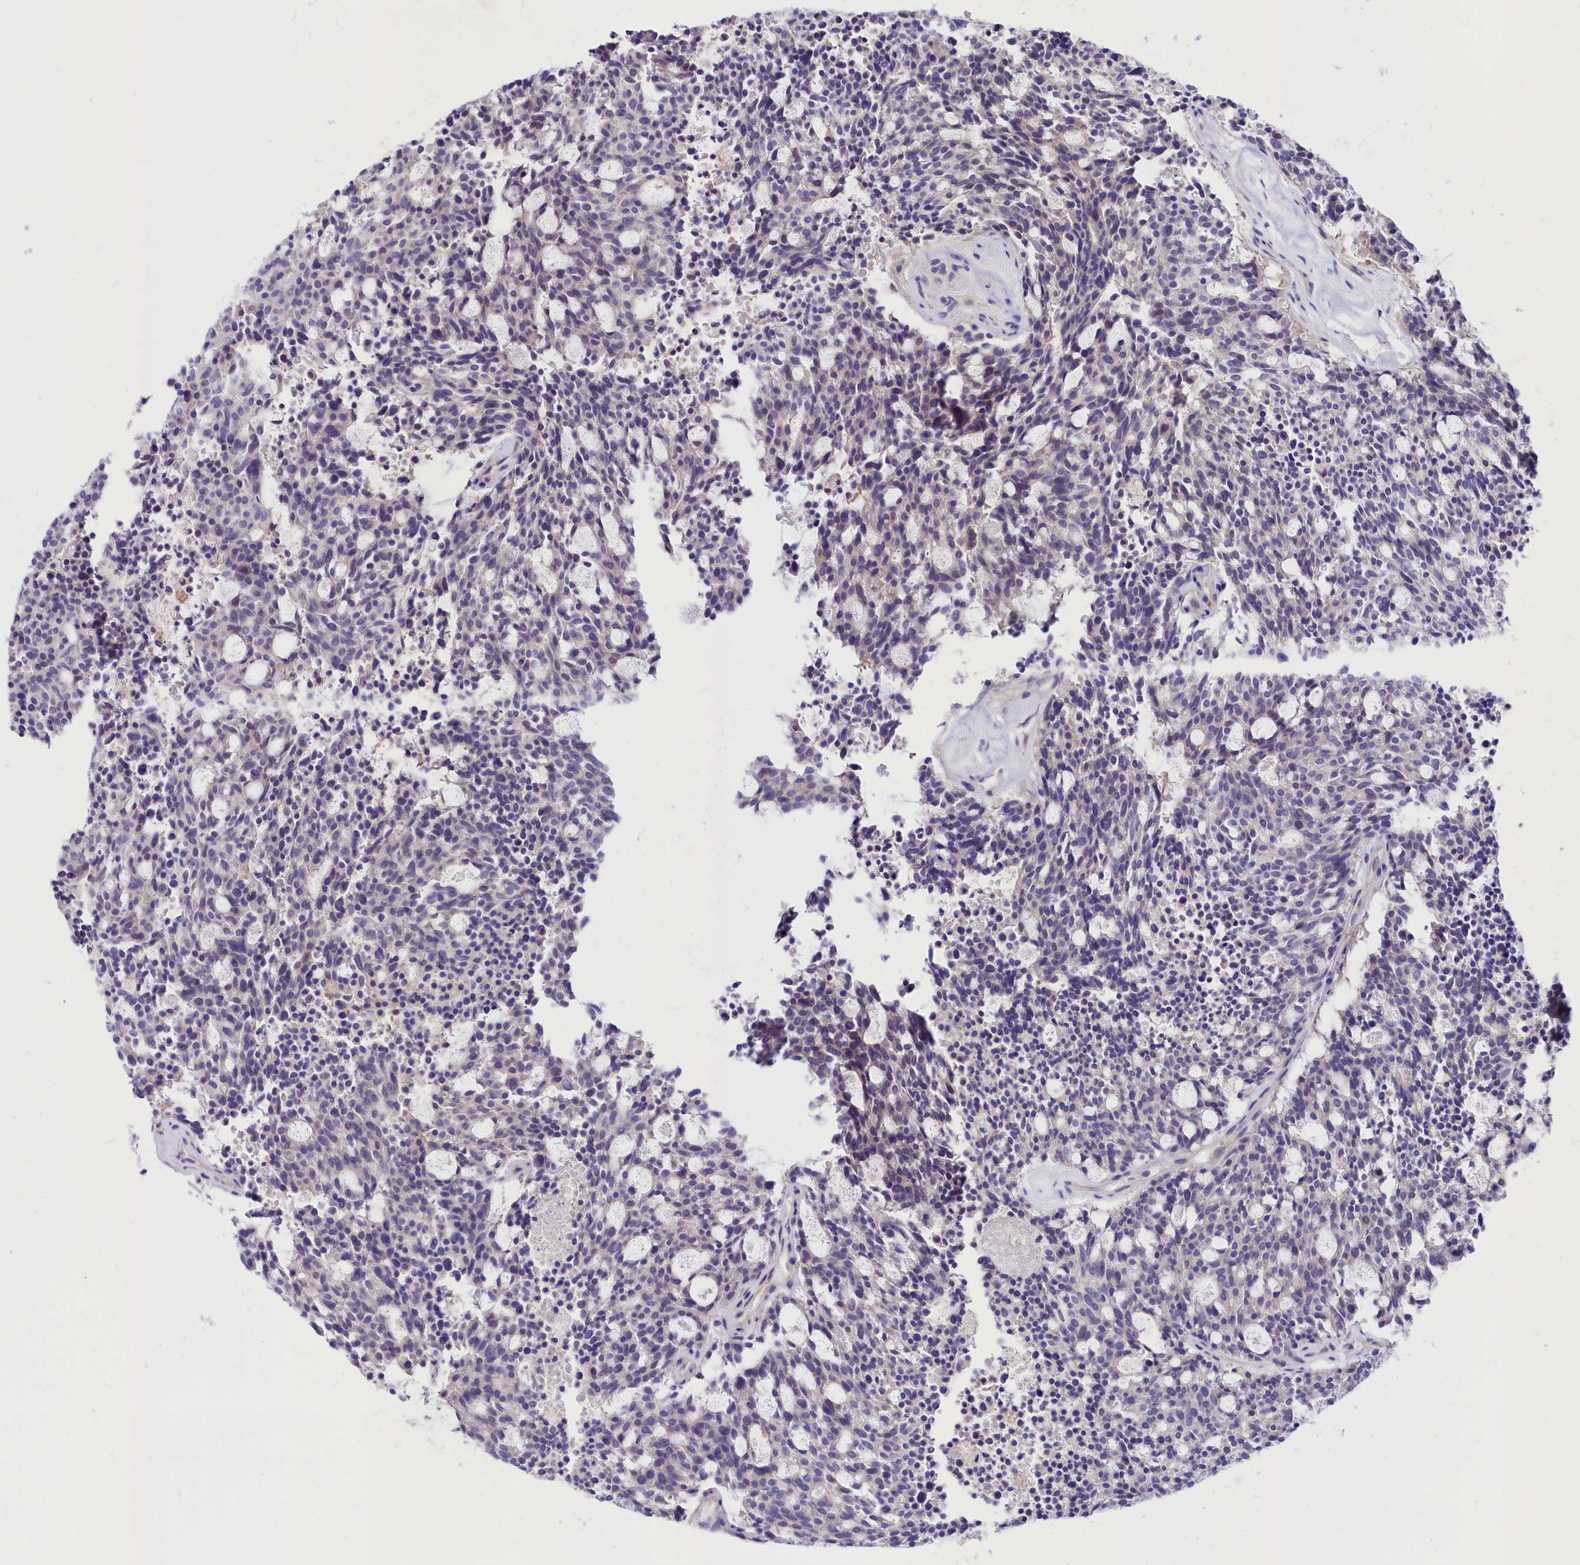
{"staining": {"intensity": "negative", "quantity": "none", "location": "none"}, "tissue": "carcinoid", "cell_type": "Tumor cells", "image_type": "cancer", "snomed": [{"axis": "morphology", "description": "Carcinoid, malignant, NOS"}, {"axis": "topography", "description": "Pancreas"}], "caption": "This is an immunohistochemistry (IHC) photomicrograph of carcinoid (malignant). There is no expression in tumor cells.", "gene": "ABHD5", "patient": {"sex": "female", "age": 54}}